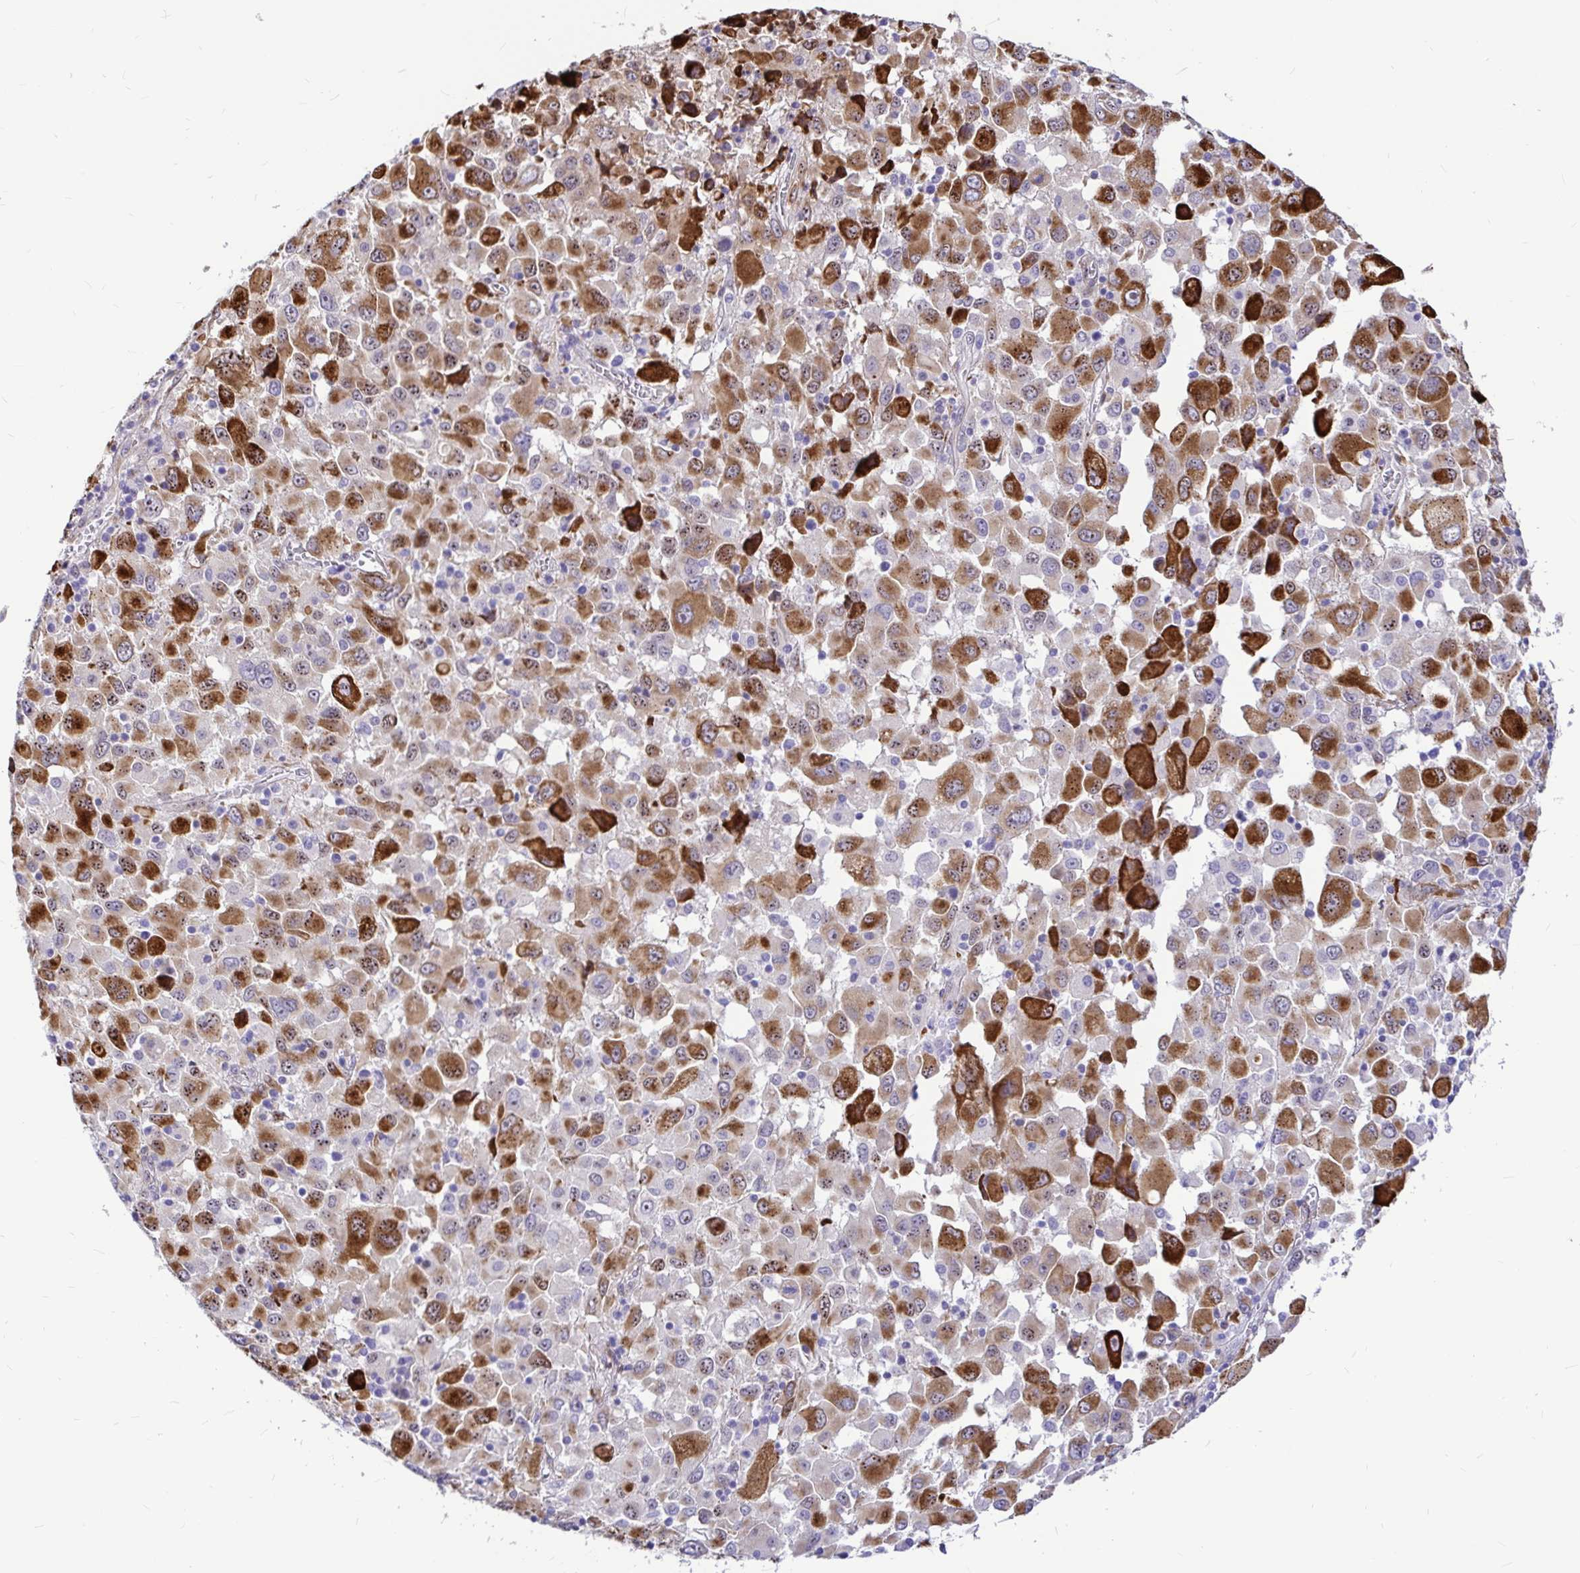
{"staining": {"intensity": "strong", "quantity": "25%-75%", "location": "cytoplasmic/membranous"}, "tissue": "melanoma", "cell_type": "Tumor cells", "image_type": "cancer", "snomed": [{"axis": "morphology", "description": "Malignant melanoma, Metastatic site"}, {"axis": "topography", "description": "Soft tissue"}], "caption": "Tumor cells exhibit high levels of strong cytoplasmic/membranous positivity in about 25%-75% of cells in malignant melanoma (metastatic site).", "gene": "GABBR2", "patient": {"sex": "male", "age": 50}}